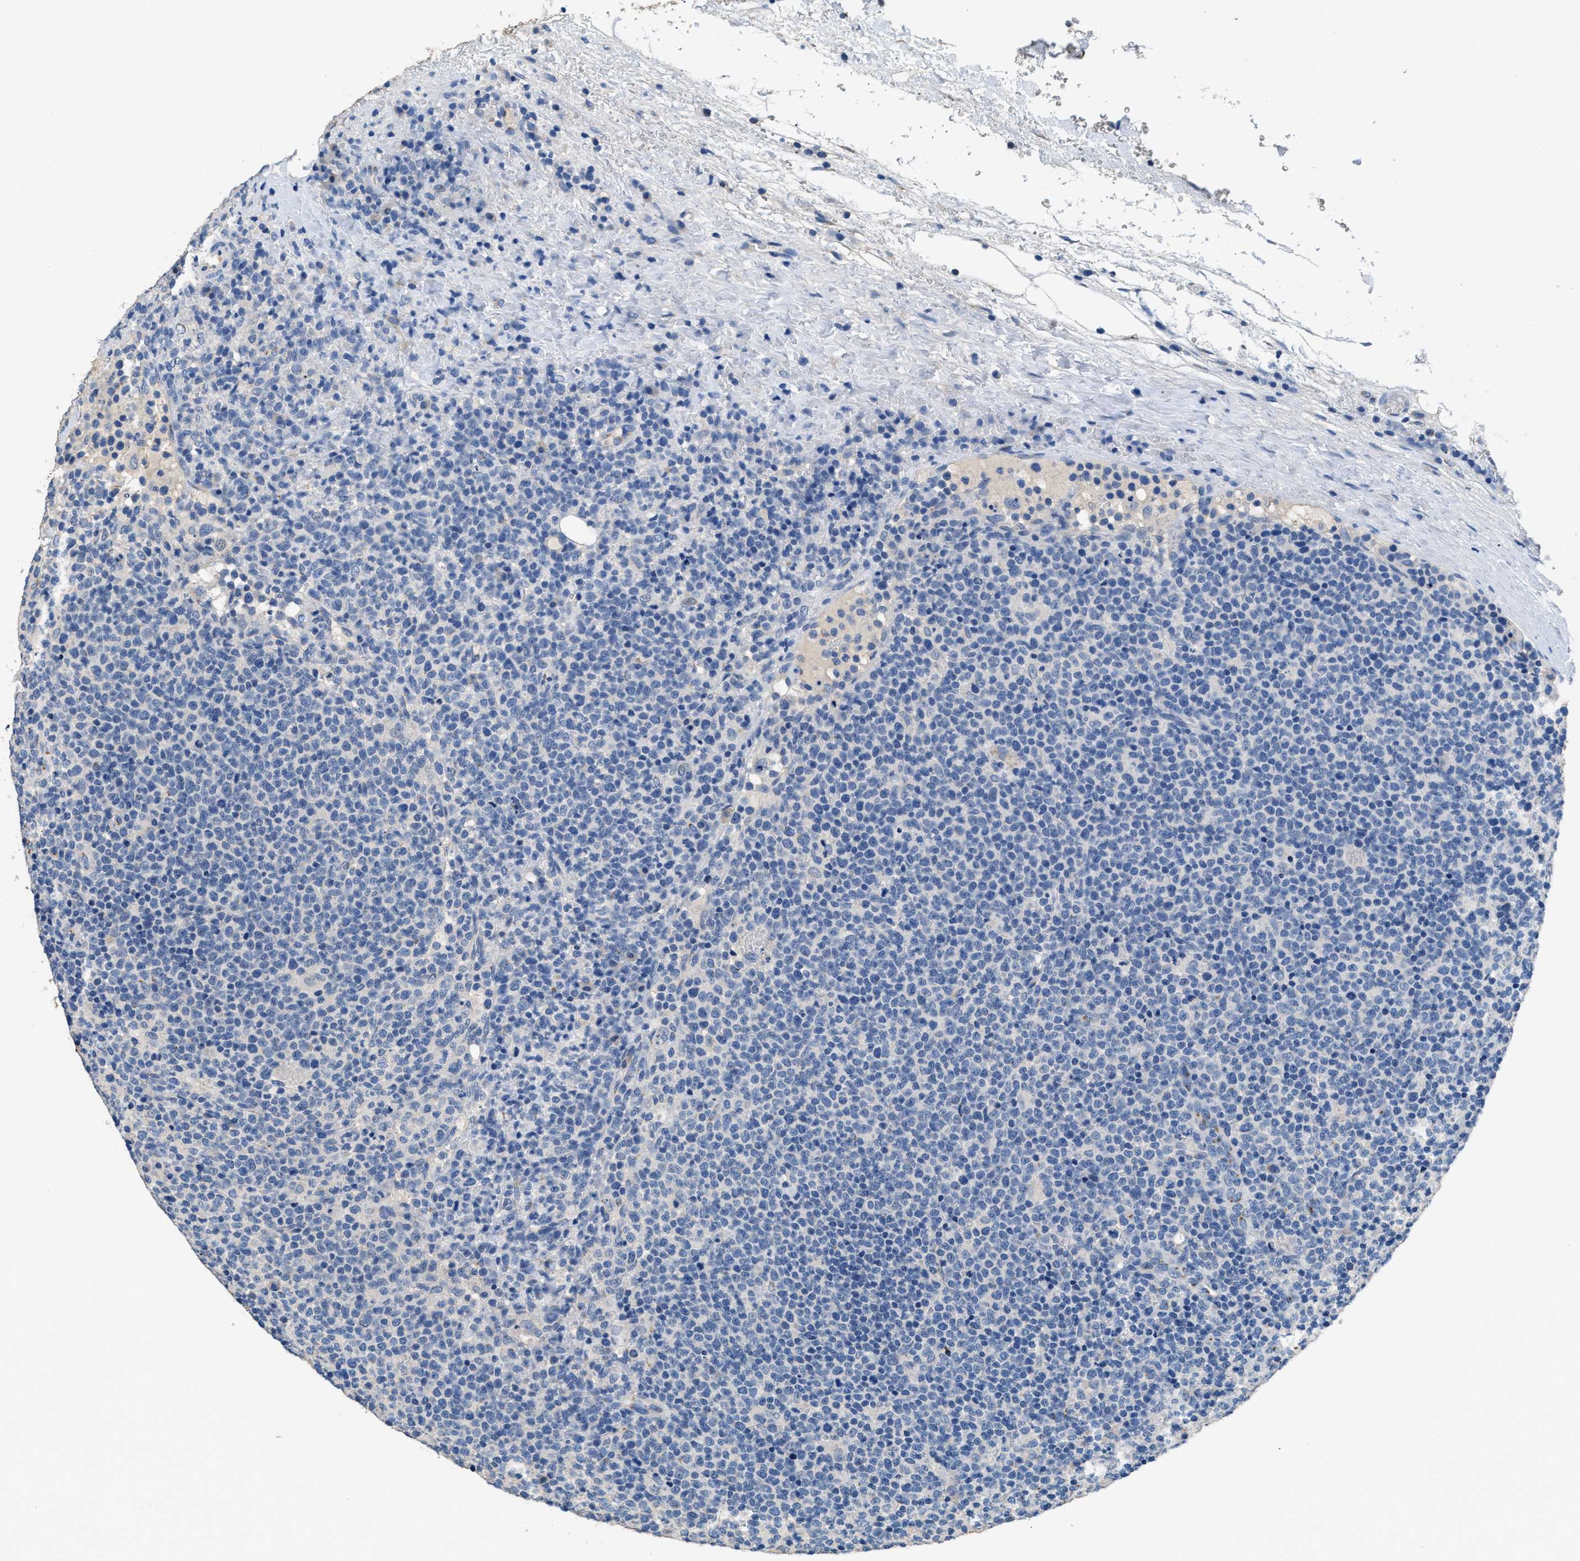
{"staining": {"intensity": "negative", "quantity": "none", "location": "none"}, "tissue": "lymphoma", "cell_type": "Tumor cells", "image_type": "cancer", "snomed": [{"axis": "morphology", "description": "Malignant lymphoma, non-Hodgkin's type, High grade"}, {"axis": "topography", "description": "Lymph node"}], "caption": "There is no significant positivity in tumor cells of high-grade malignant lymphoma, non-Hodgkin's type.", "gene": "GOLM1", "patient": {"sex": "male", "age": 61}}